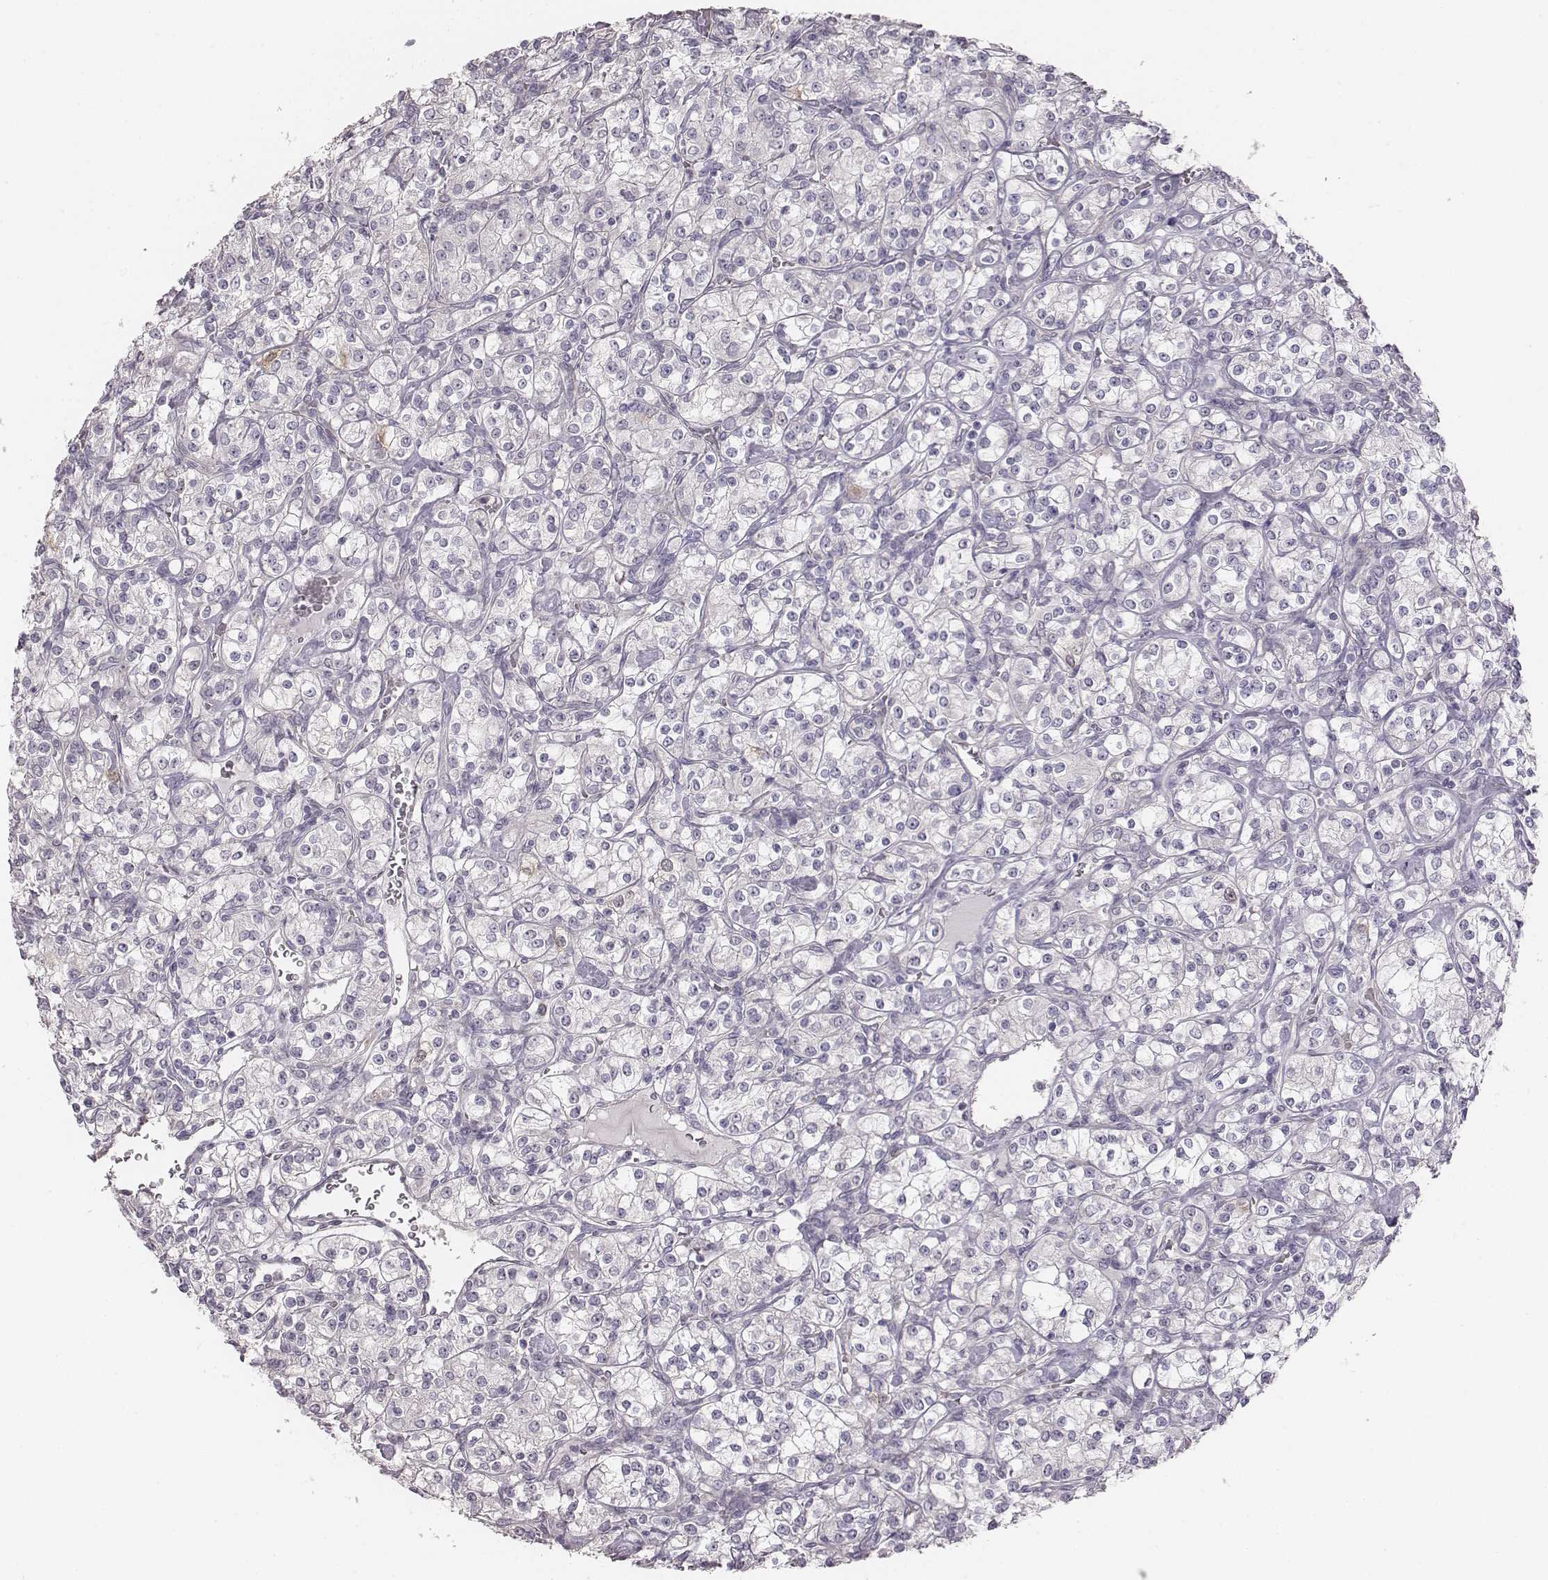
{"staining": {"intensity": "negative", "quantity": "none", "location": "none"}, "tissue": "renal cancer", "cell_type": "Tumor cells", "image_type": "cancer", "snomed": [{"axis": "morphology", "description": "Adenocarcinoma, NOS"}, {"axis": "topography", "description": "Kidney"}], "caption": "High magnification brightfield microscopy of adenocarcinoma (renal) stained with DAB (3,3'-diaminobenzidine) (brown) and counterstained with hematoxylin (blue): tumor cells show no significant positivity.", "gene": "PBK", "patient": {"sex": "male", "age": 77}}